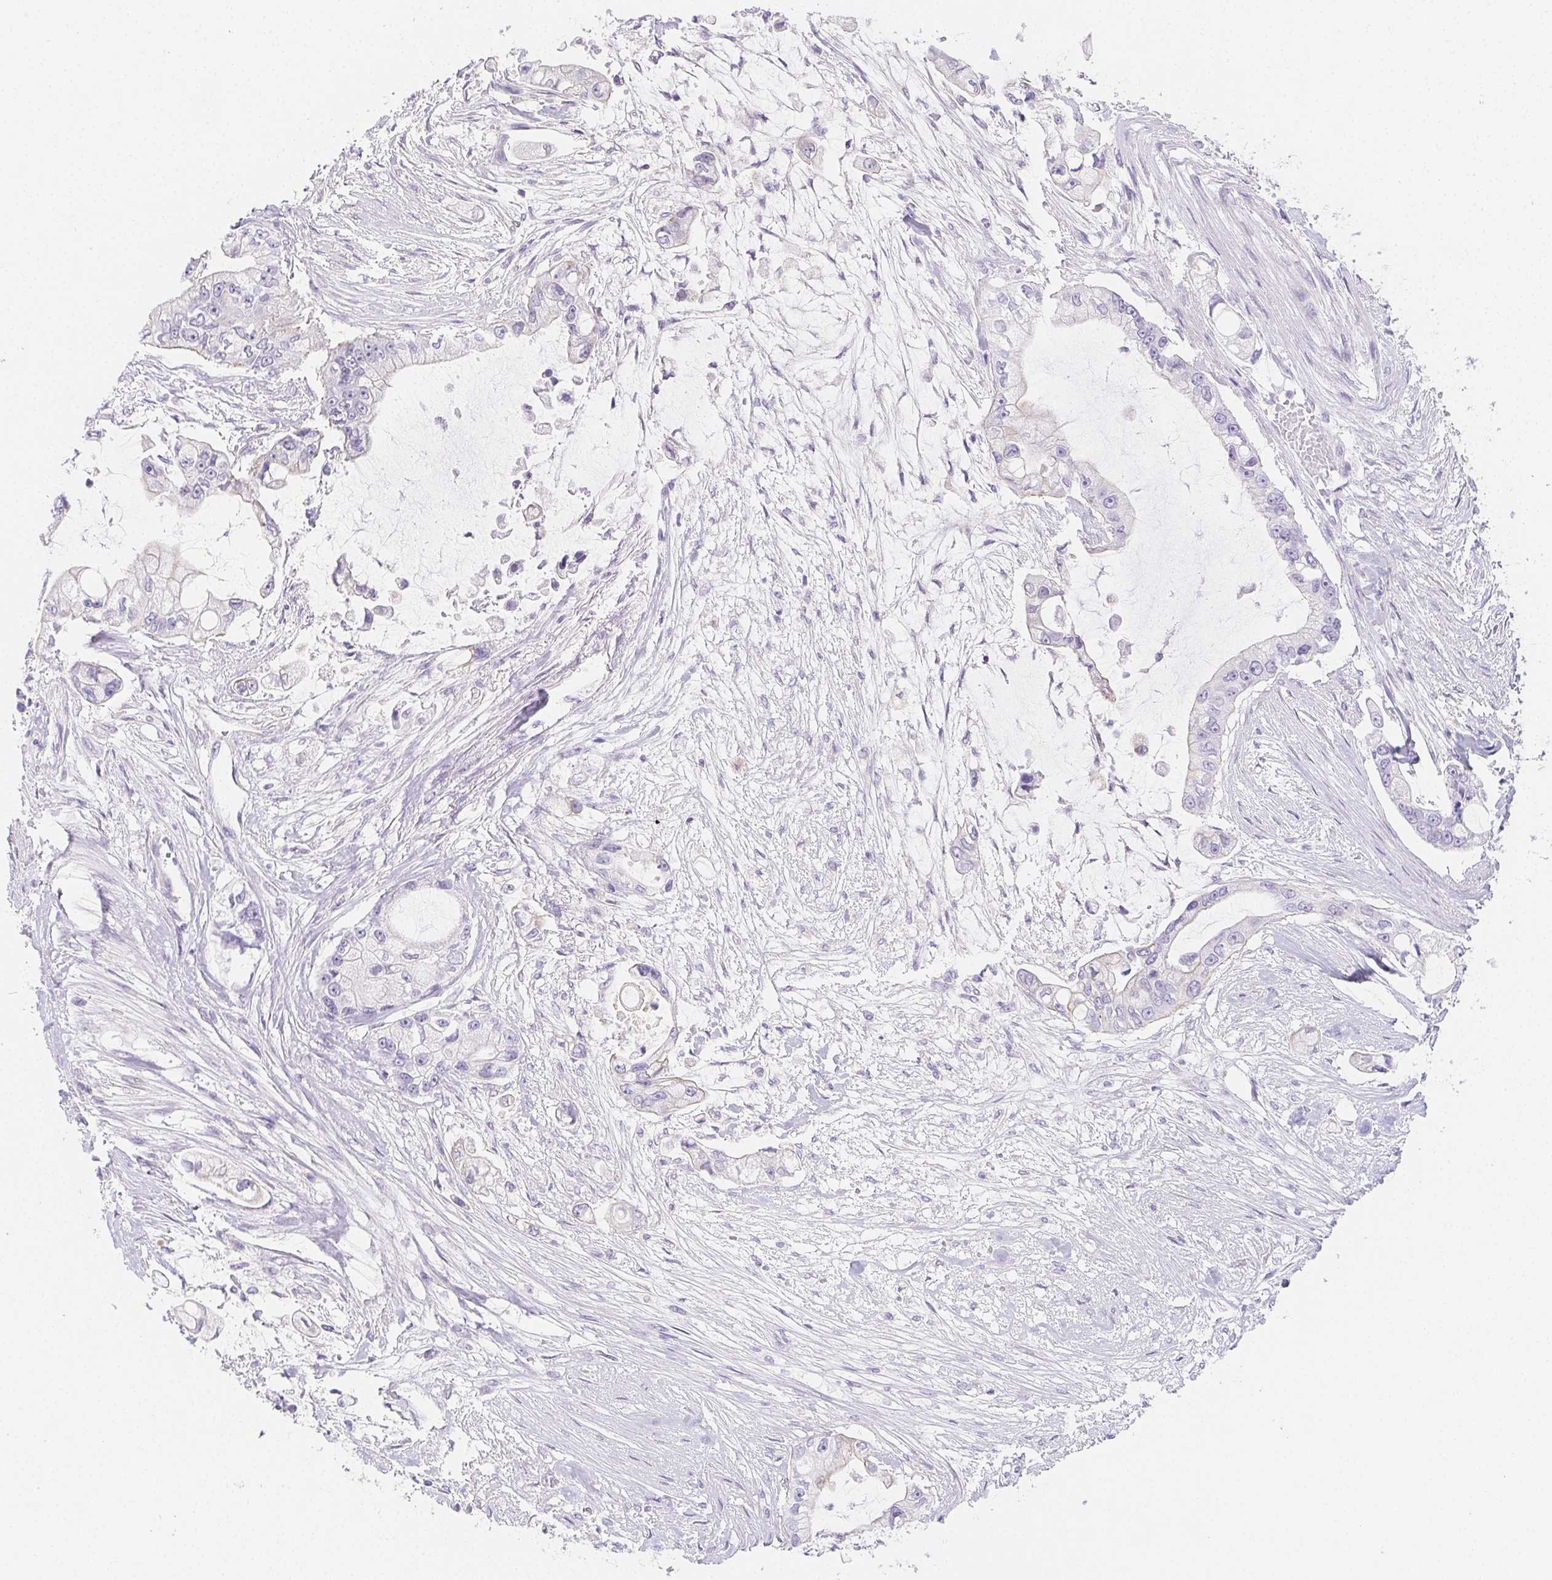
{"staining": {"intensity": "negative", "quantity": "none", "location": "none"}, "tissue": "pancreatic cancer", "cell_type": "Tumor cells", "image_type": "cancer", "snomed": [{"axis": "morphology", "description": "Adenocarcinoma, NOS"}, {"axis": "topography", "description": "Pancreas"}], "caption": "Pancreatic adenocarcinoma was stained to show a protein in brown. There is no significant expression in tumor cells.", "gene": "ZBBX", "patient": {"sex": "female", "age": 69}}